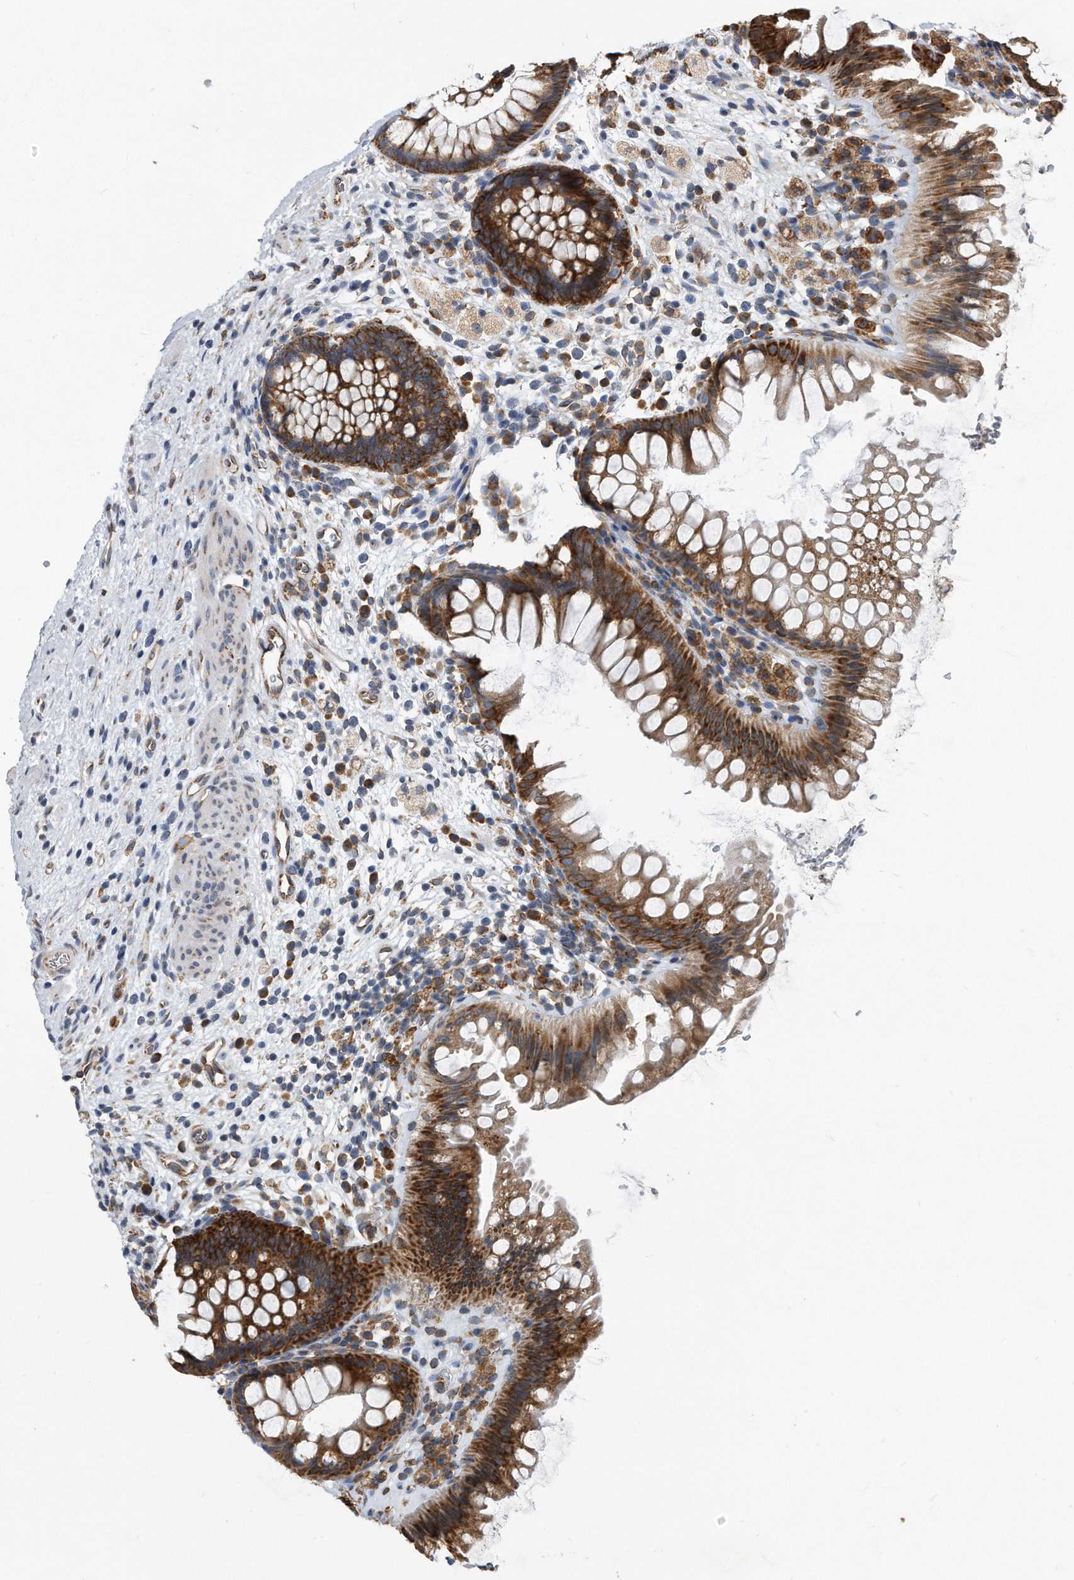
{"staining": {"intensity": "strong", "quantity": "25%-75%", "location": "cytoplasmic/membranous"}, "tissue": "colon", "cell_type": "Endothelial cells", "image_type": "normal", "snomed": [{"axis": "morphology", "description": "Normal tissue, NOS"}, {"axis": "topography", "description": "Colon"}], "caption": "Protein staining reveals strong cytoplasmic/membranous positivity in approximately 25%-75% of endothelial cells in normal colon. The staining is performed using DAB (3,3'-diaminobenzidine) brown chromogen to label protein expression. The nuclei are counter-stained blue using hematoxylin.", "gene": "CCDC47", "patient": {"sex": "female", "age": 62}}